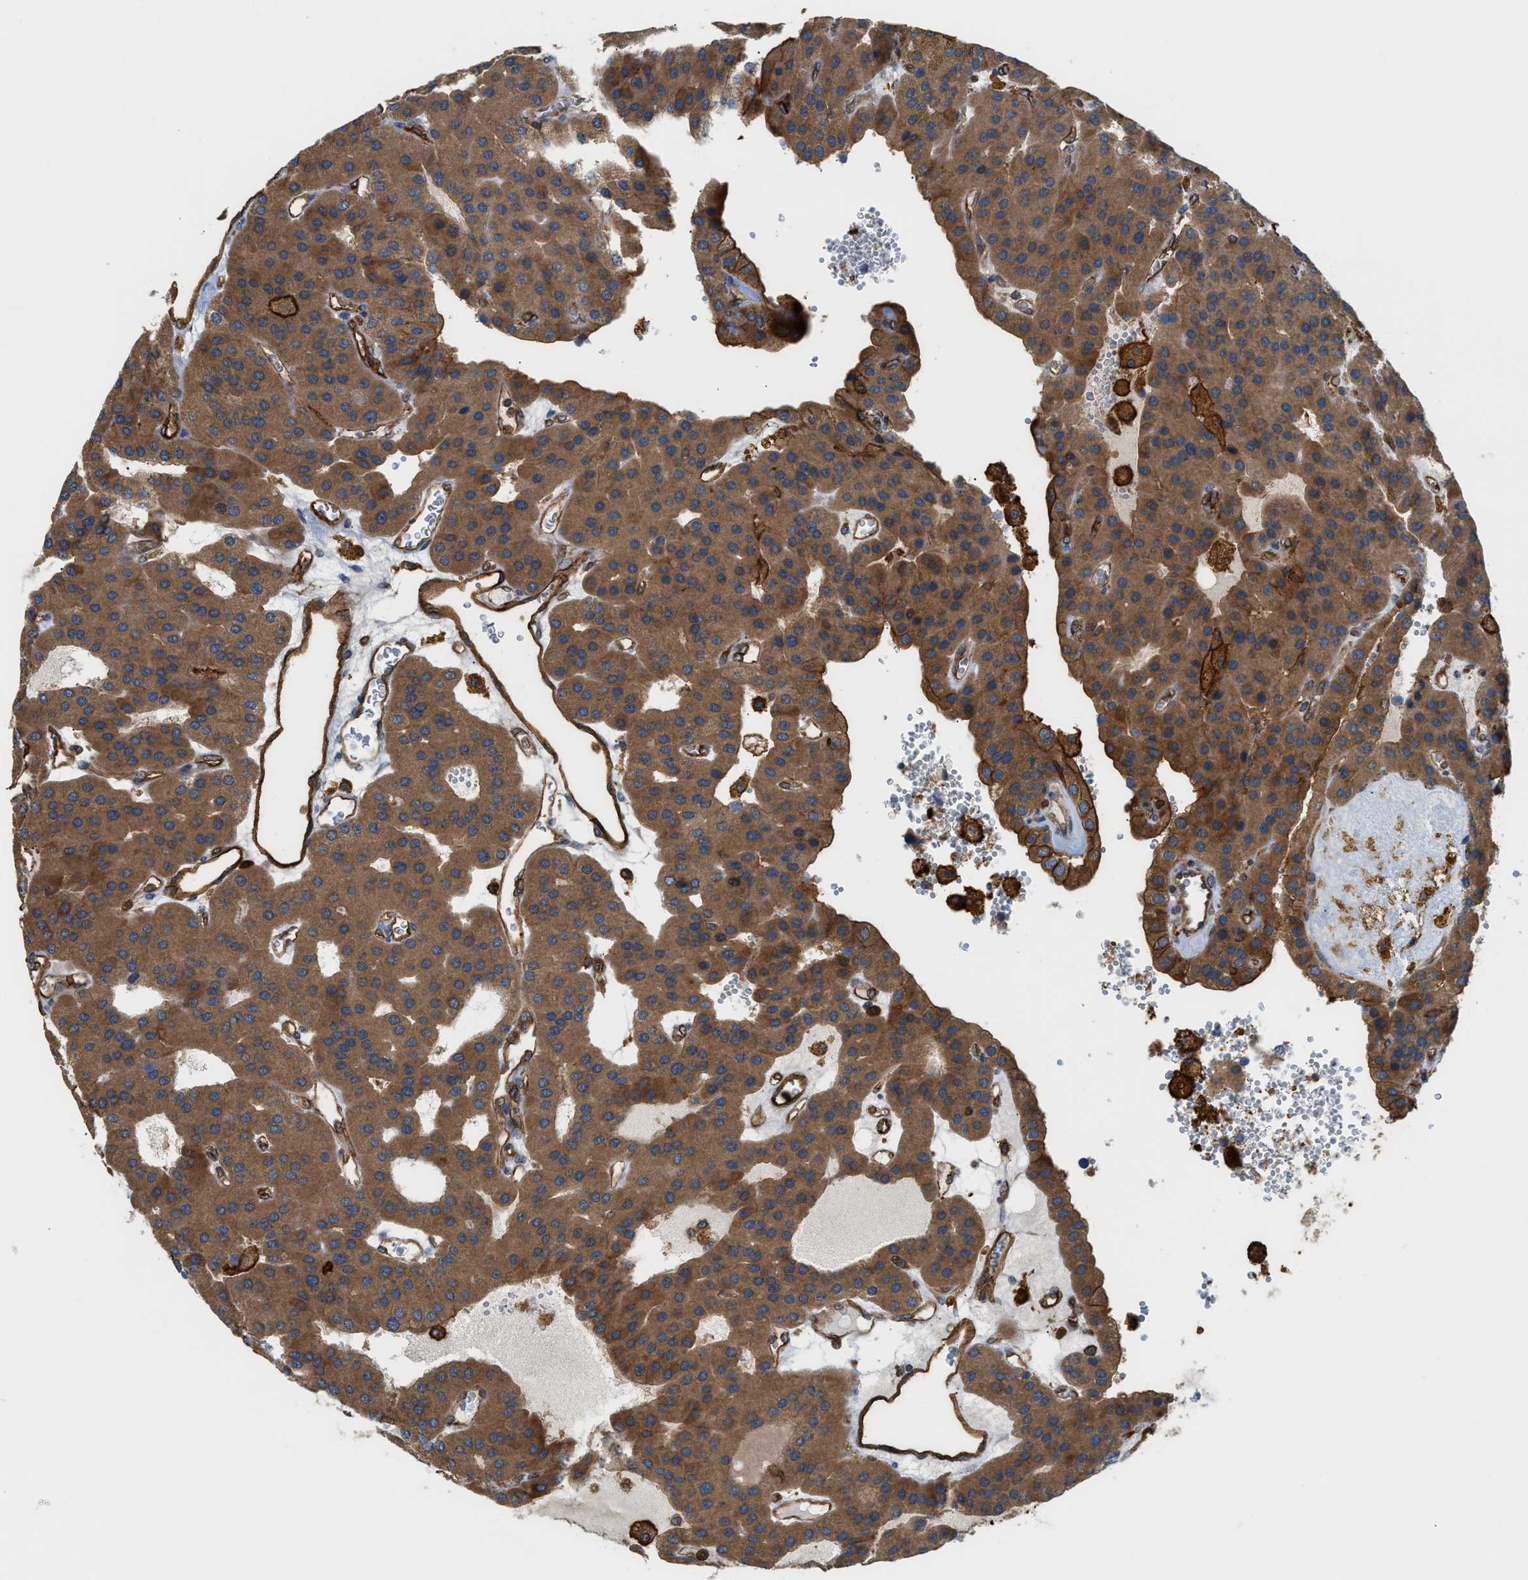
{"staining": {"intensity": "moderate", "quantity": ">75%", "location": "cytoplasmic/membranous"}, "tissue": "parathyroid gland", "cell_type": "Glandular cells", "image_type": "normal", "snomed": [{"axis": "morphology", "description": "Normal tissue, NOS"}, {"axis": "morphology", "description": "Adenoma, NOS"}, {"axis": "topography", "description": "Parathyroid gland"}], "caption": "This micrograph reveals immunohistochemistry staining of unremarkable parathyroid gland, with medium moderate cytoplasmic/membranous positivity in approximately >75% of glandular cells.", "gene": "DDHD2", "patient": {"sex": "female", "age": 86}}